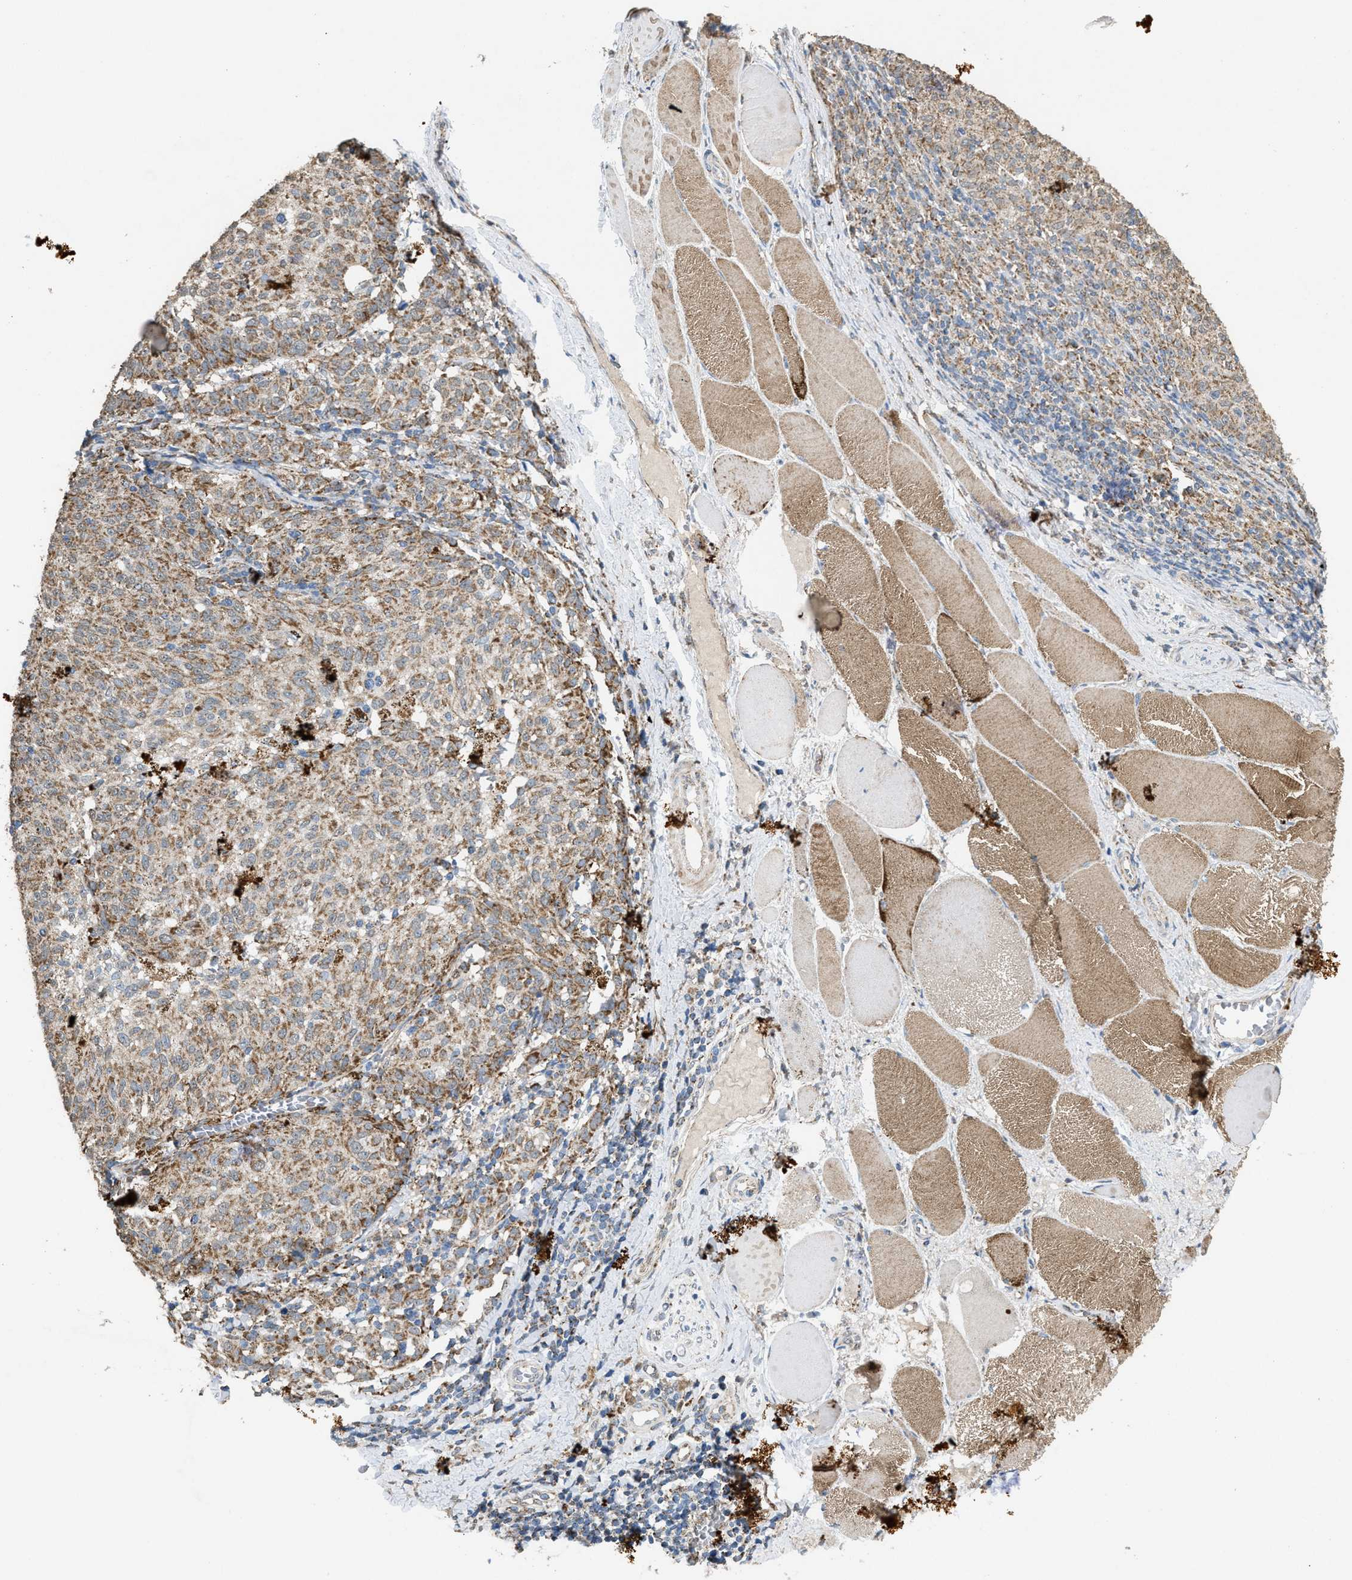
{"staining": {"intensity": "moderate", "quantity": ">75%", "location": "cytoplasmic/membranous"}, "tissue": "melanoma", "cell_type": "Tumor cells", "image_type": "cancer", "snomed": [{"axis": "morphology", "description": "Malignant melanoma, NOS"}, {"axis": "topography", "description": "Skin"}], "caption": "The micrograph exhibits a brown stain indicating the presence of a protein in the cytoplasmic/membranous of tumor cells in melanoma. (Stains: DAB in brown, nuclei in blue, Microscopy: brightfield microscopy at high magnification).", "gene": "TACO1", "patient": {"sex": "female", "age": 72}}